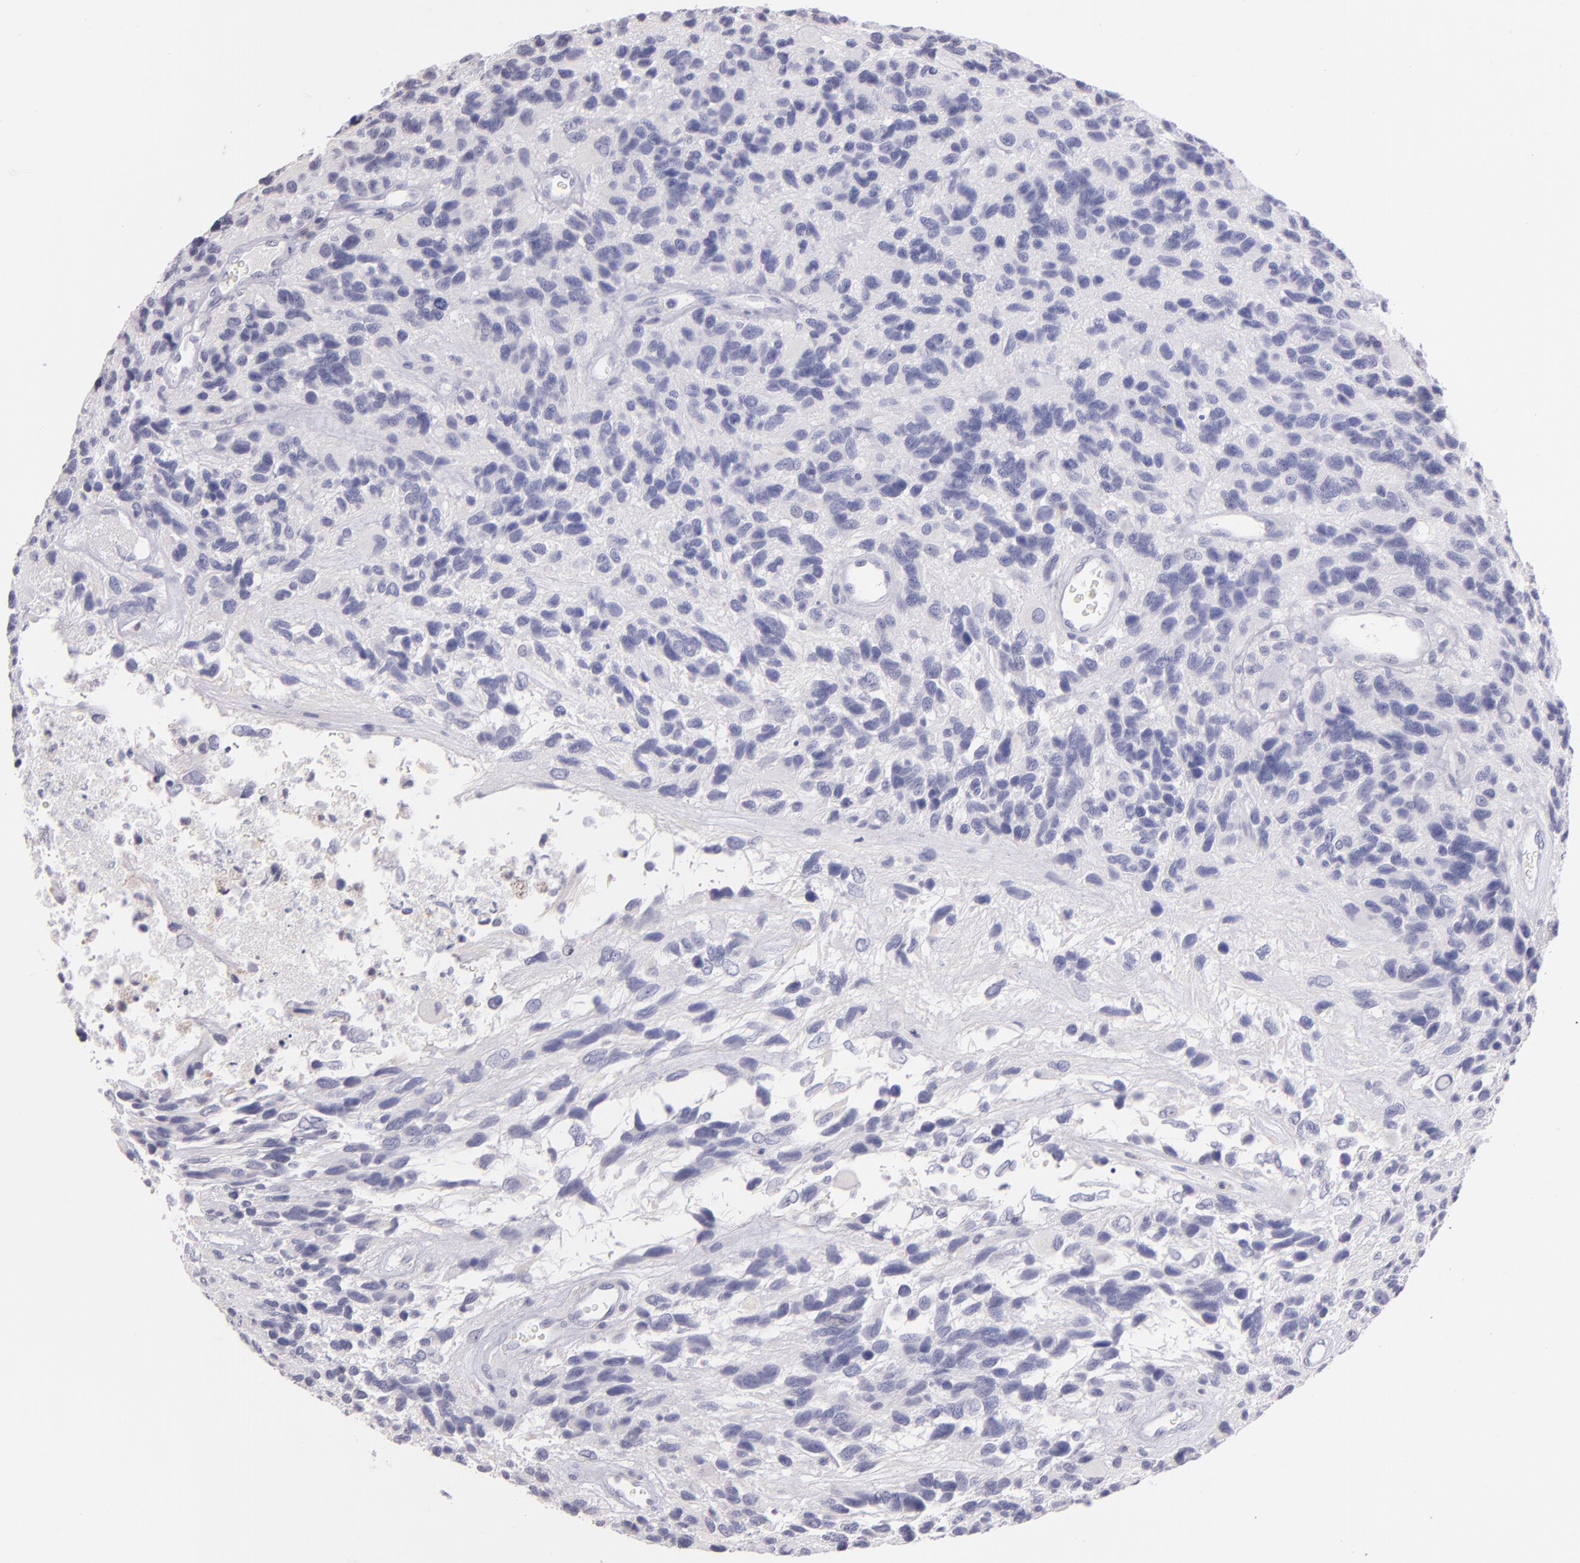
{"staining": {"intensity": "negative", "quantity": "none", "location": "none"}, "tissue": "glioma", "cell_type": "Tumor cells", "image_type": "cancer", "snomed": [{"axis": "morphology", "description": "Glioma, malignant, High grade"}, {"axis": "topography", "description": "Brain"}], "caption": "The immunohistochemistry (IHC) micrograph has no significant staining in tumor cells of glioma tissue. (DAB (3,3'-diaminobenzidine) IHC, high magnification).", "gene": "IL2RA", "patient": {"sex": "male", "age": 77}}